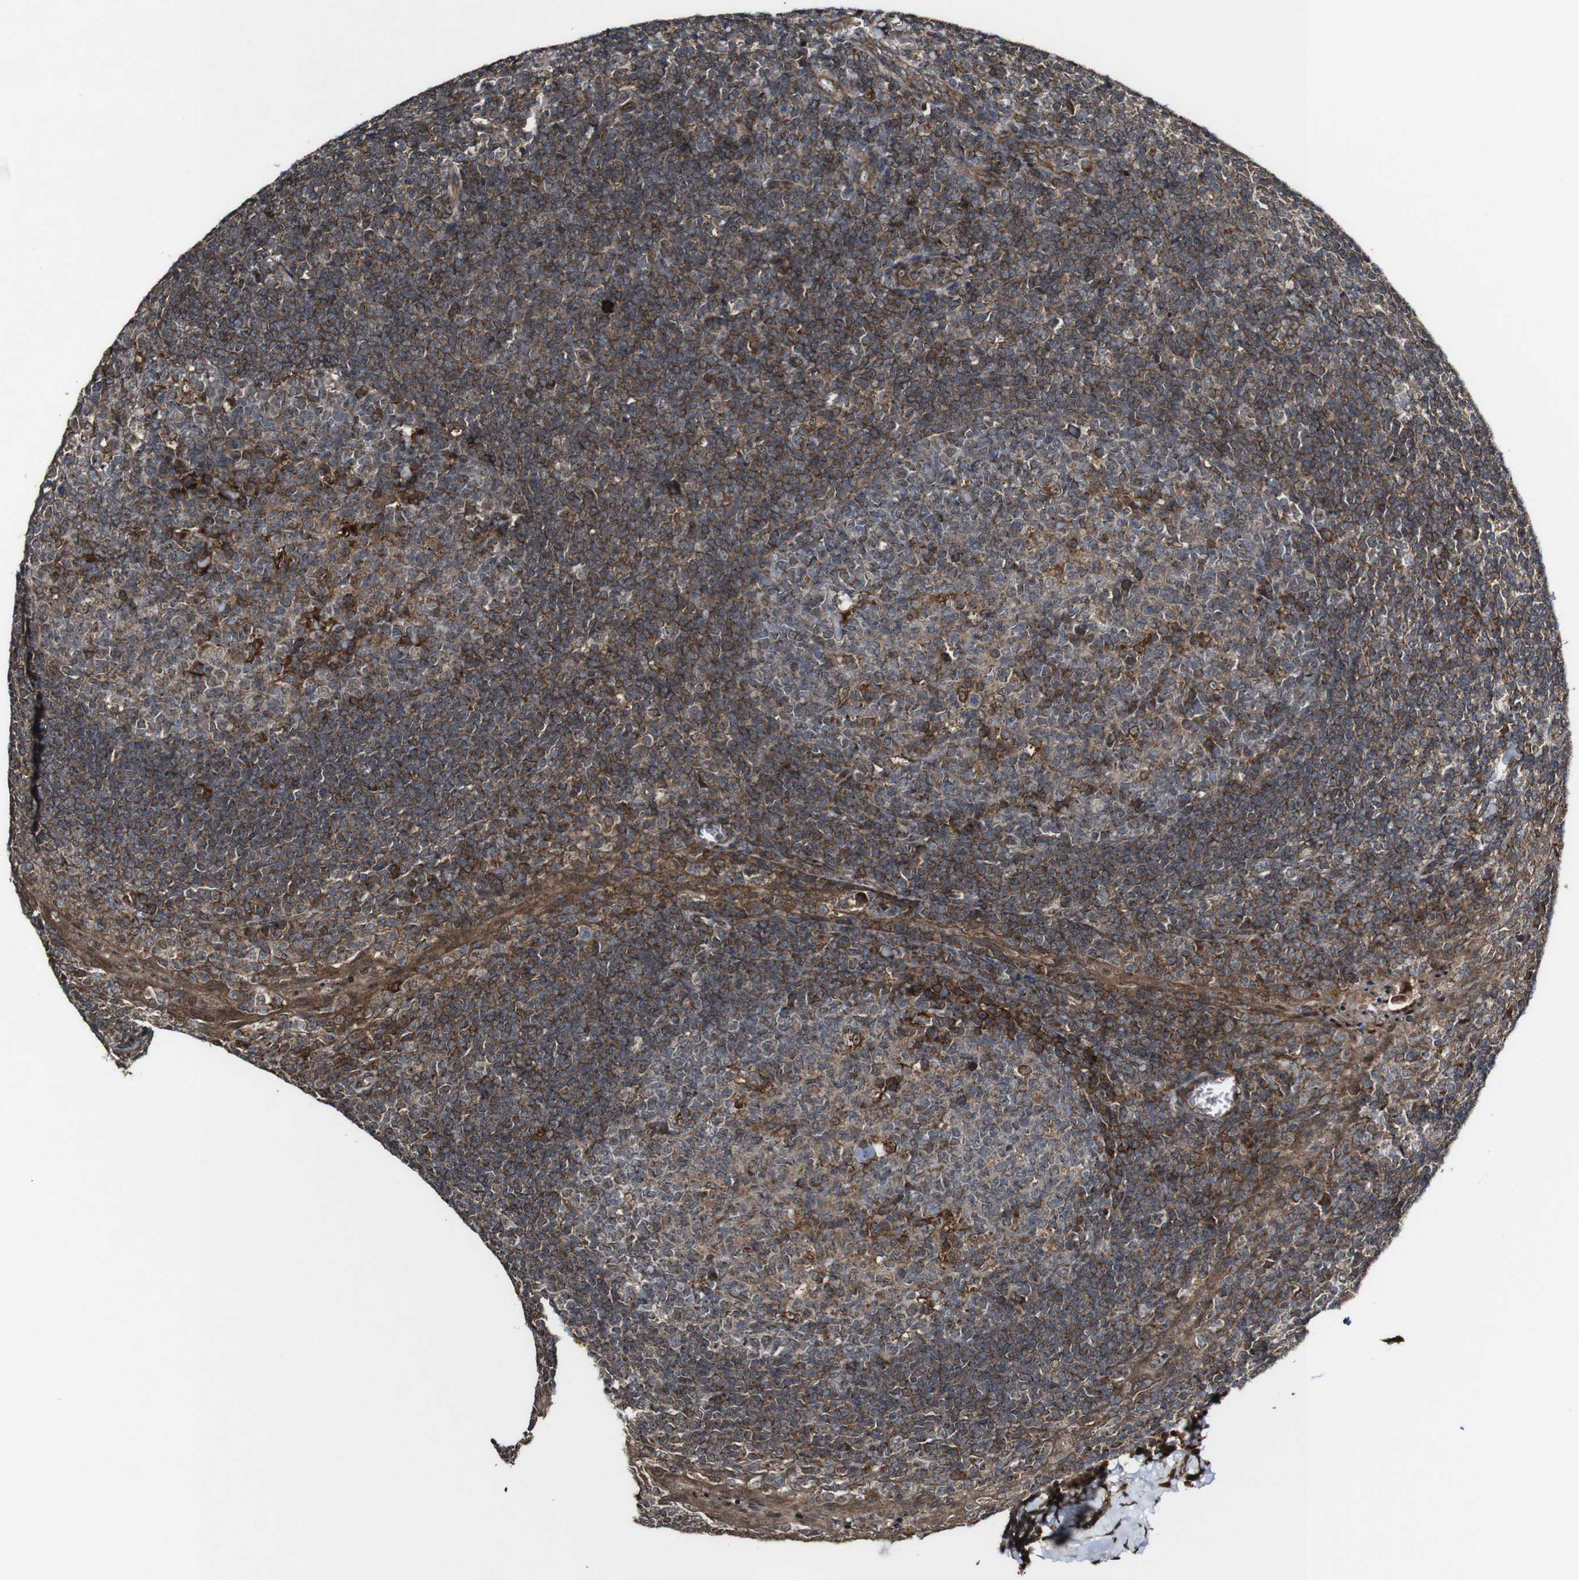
{"staining": {"intensity": "moderate", "quantity": ">75%", "location": "cytoplasmic/membranous"}, "tissue": "tonsil", "cell_type": "Germinal center cells", "image_type": "normal", "snomed": [{"axis": "morphology", "description": "Normal tissue, NOS"}, {"axis": "topography", "description": "Tonsil"}], "caption": "Immunohistochemistry (IHC) of unremarkable tonsil shows medium levels of moderate cytoplasmic/membranous staining in about >75% of germinal center cells.", "gene": "BTN3A3", "patient": {"sex": "male", "age": 31}}